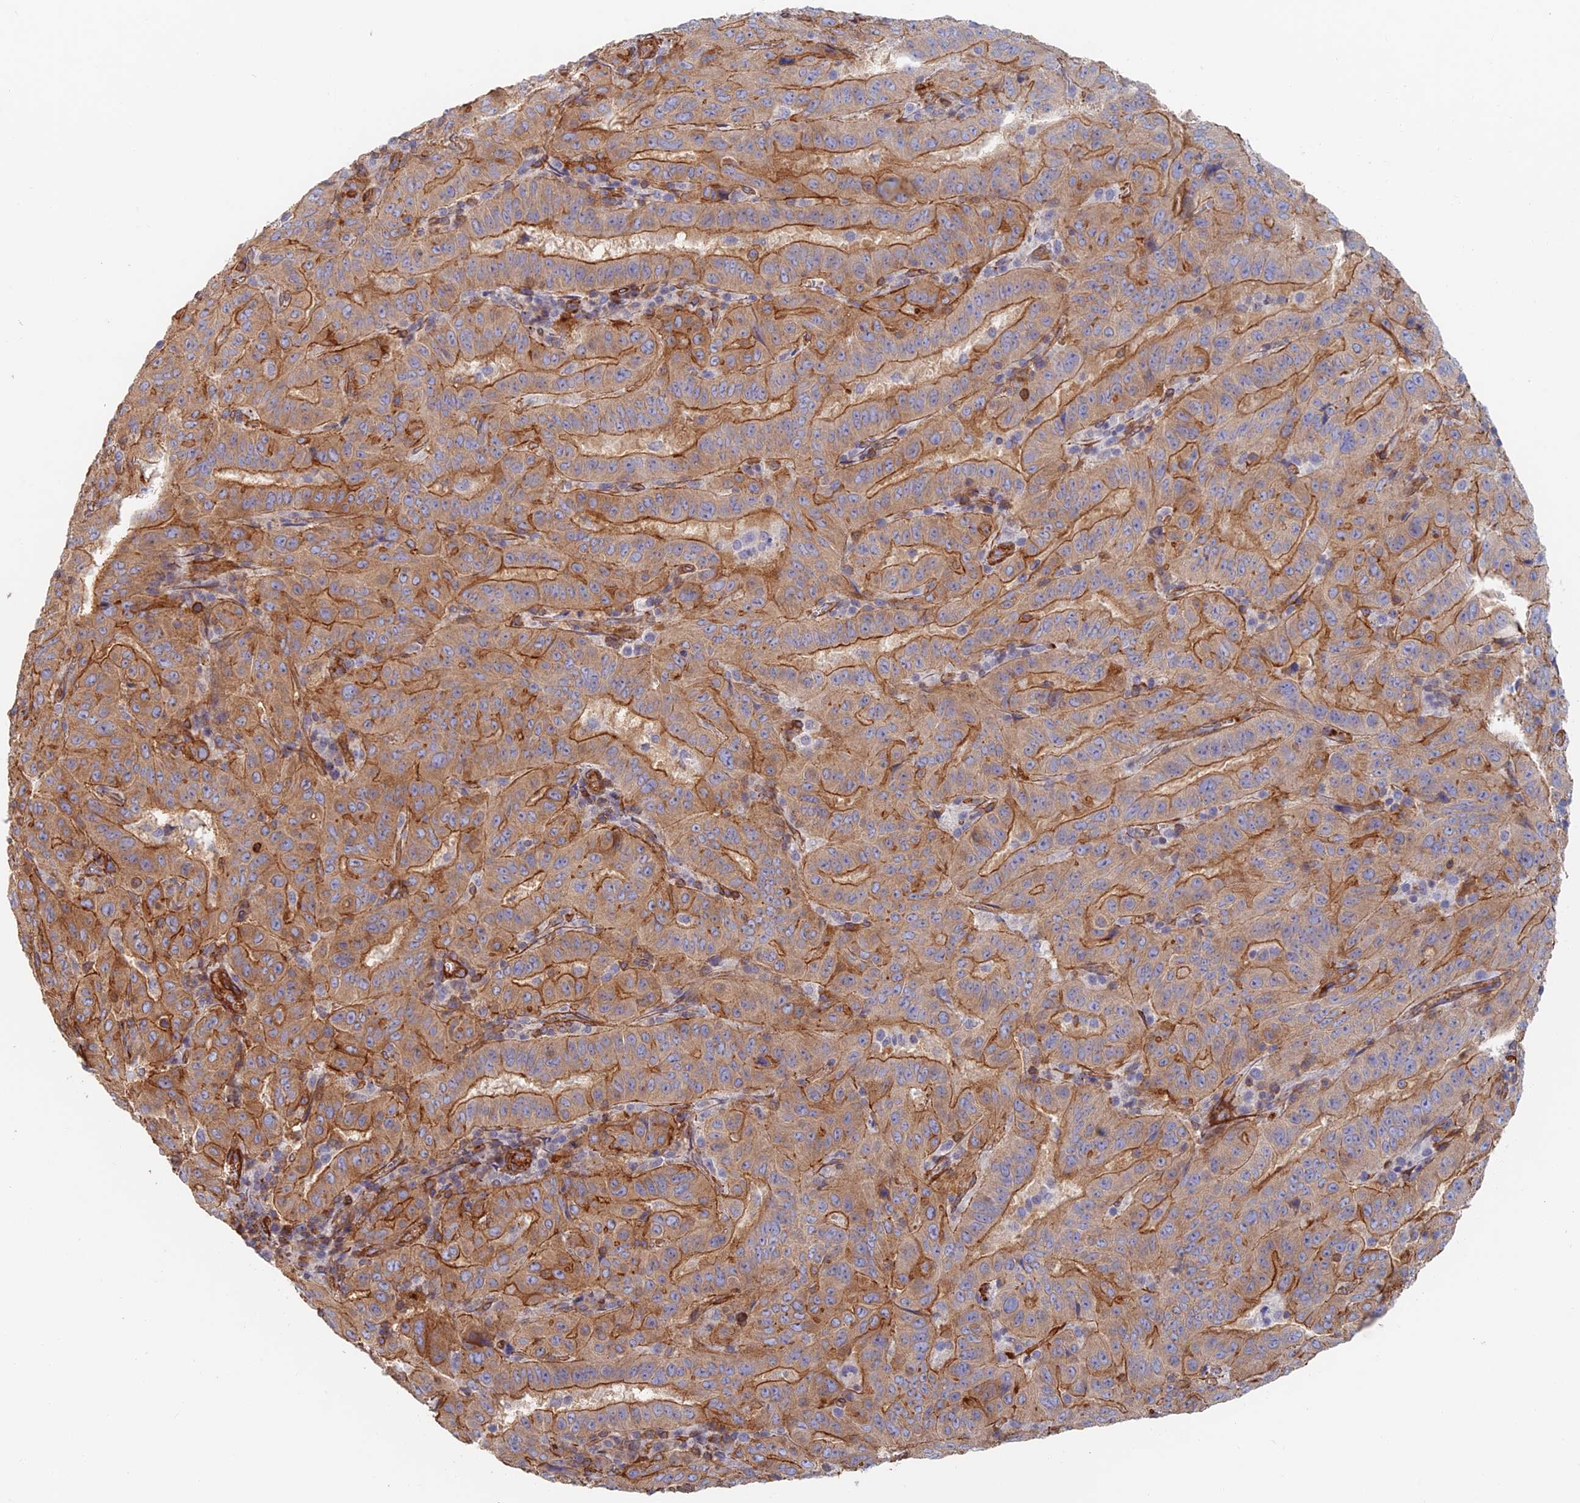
{"staining": {"intensity": "strong", "quantity": "25%-75%", "location": "cytoplasmic/membranous"}, "tissue": "pancreatic cancer", "cell_type": "Tumor cells", "image_type": "cancer", "snomed": [{"axis": "morphology", "description": "Adenocarcinoma, NOS"}, {"axis": "topography", "description": "Pancreas"}], "caption": "Adenocarcinoma (pancreatic) stained with DAB immunohistochemistry (IHC) shows high levels of strong cytoplasmic/membranous positivity in about 25%-75% of tumor cells.", "gene": "PAK4", "patient": {"sex": "male", "age": 63}}